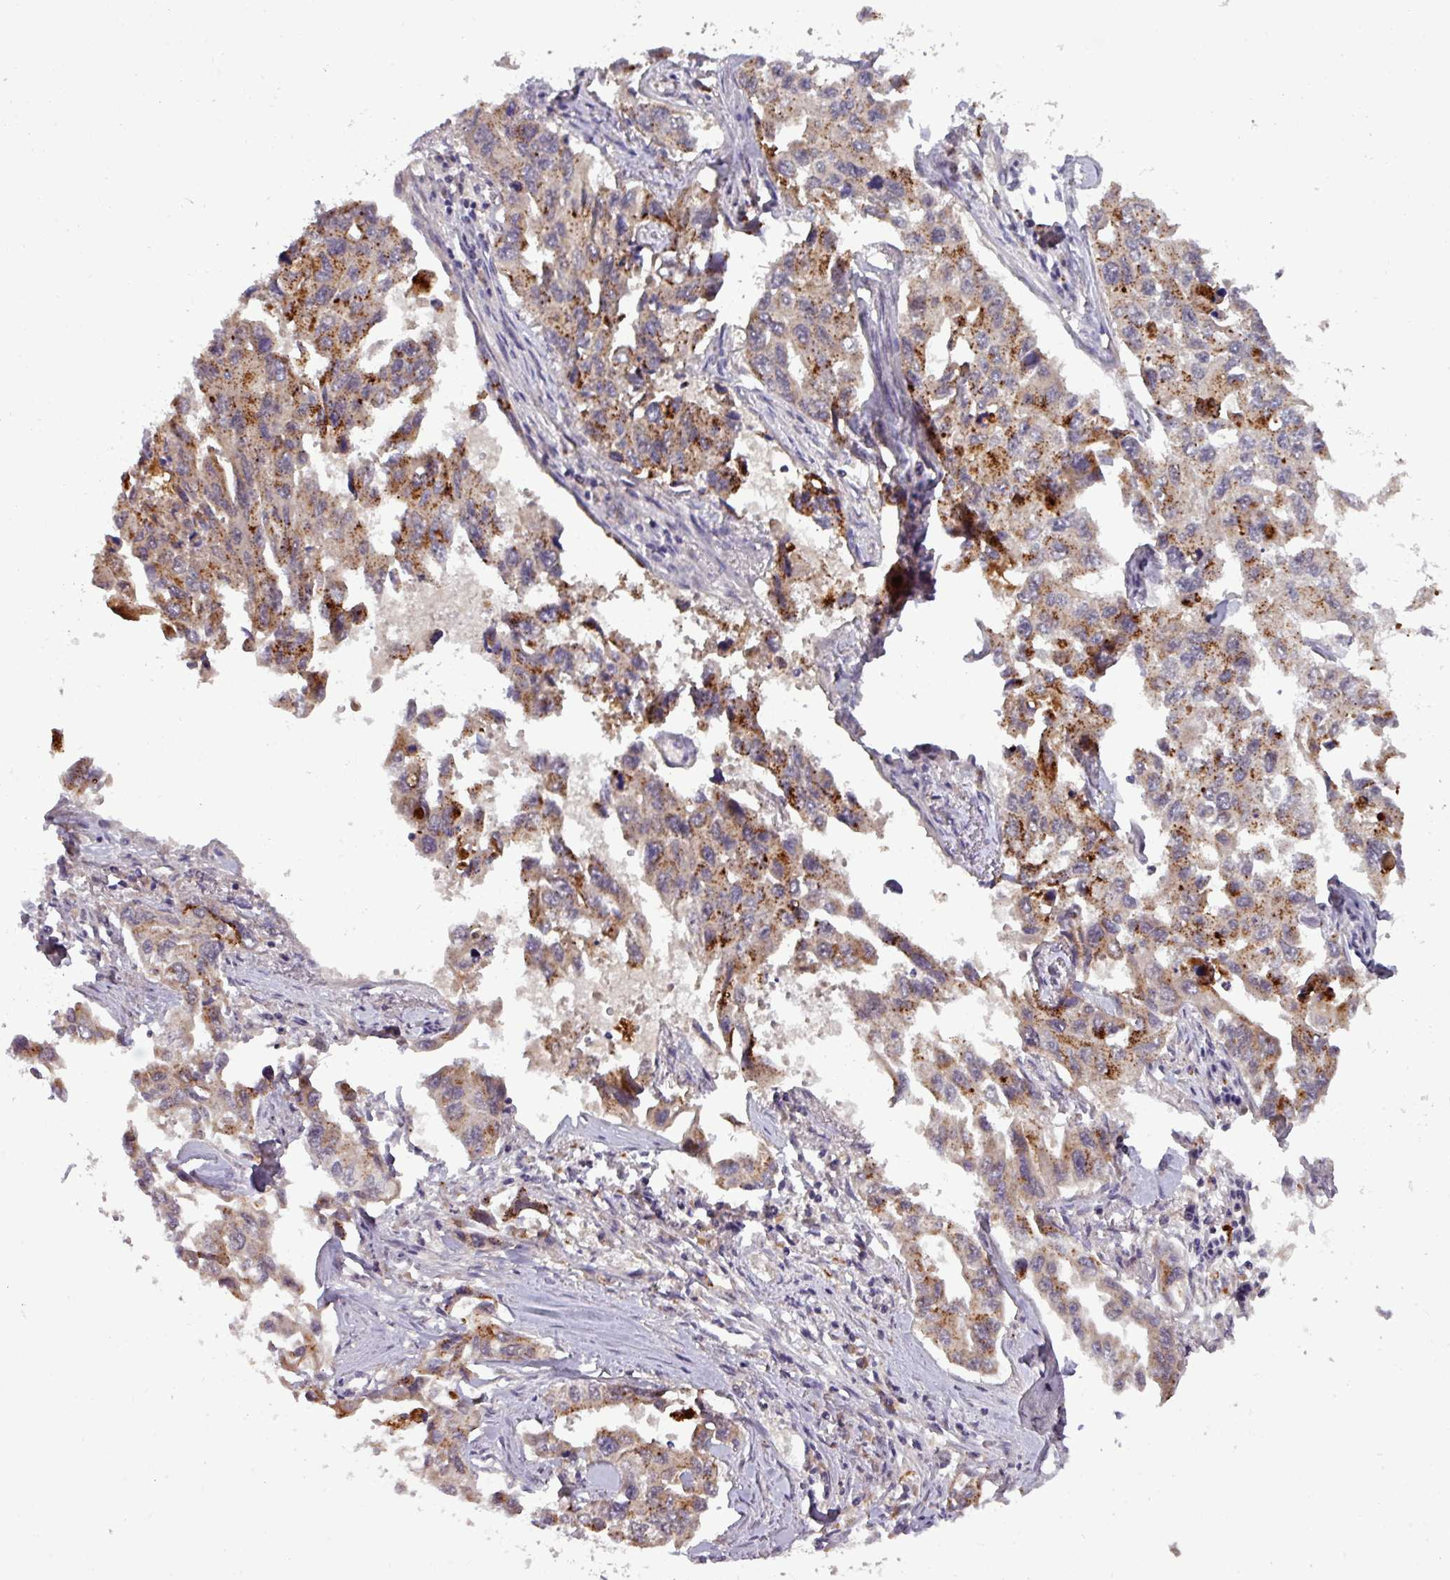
{"staining": {"intensity": "moderate", "quantity": ">75%", "location": "cytoplasmic/membranous"}, "tissue": "lung cancer", "cell_type": "Tumor cells", "image_type": "cancer", "snomed": [{"axis": "morphology", "description": "Adenocarcinoma, NOS"}, {"axis": "topography", "description": "Lung"}], "caption": "Moderate cytoplasmic/membranous expression is seen in about >75% of tumor cells in lung cancer. The protein of interest is shown in brown color, while the nuclei are stained blue.", "gene": "PUS1", "patient": {"sex": "male", "age": 64}}